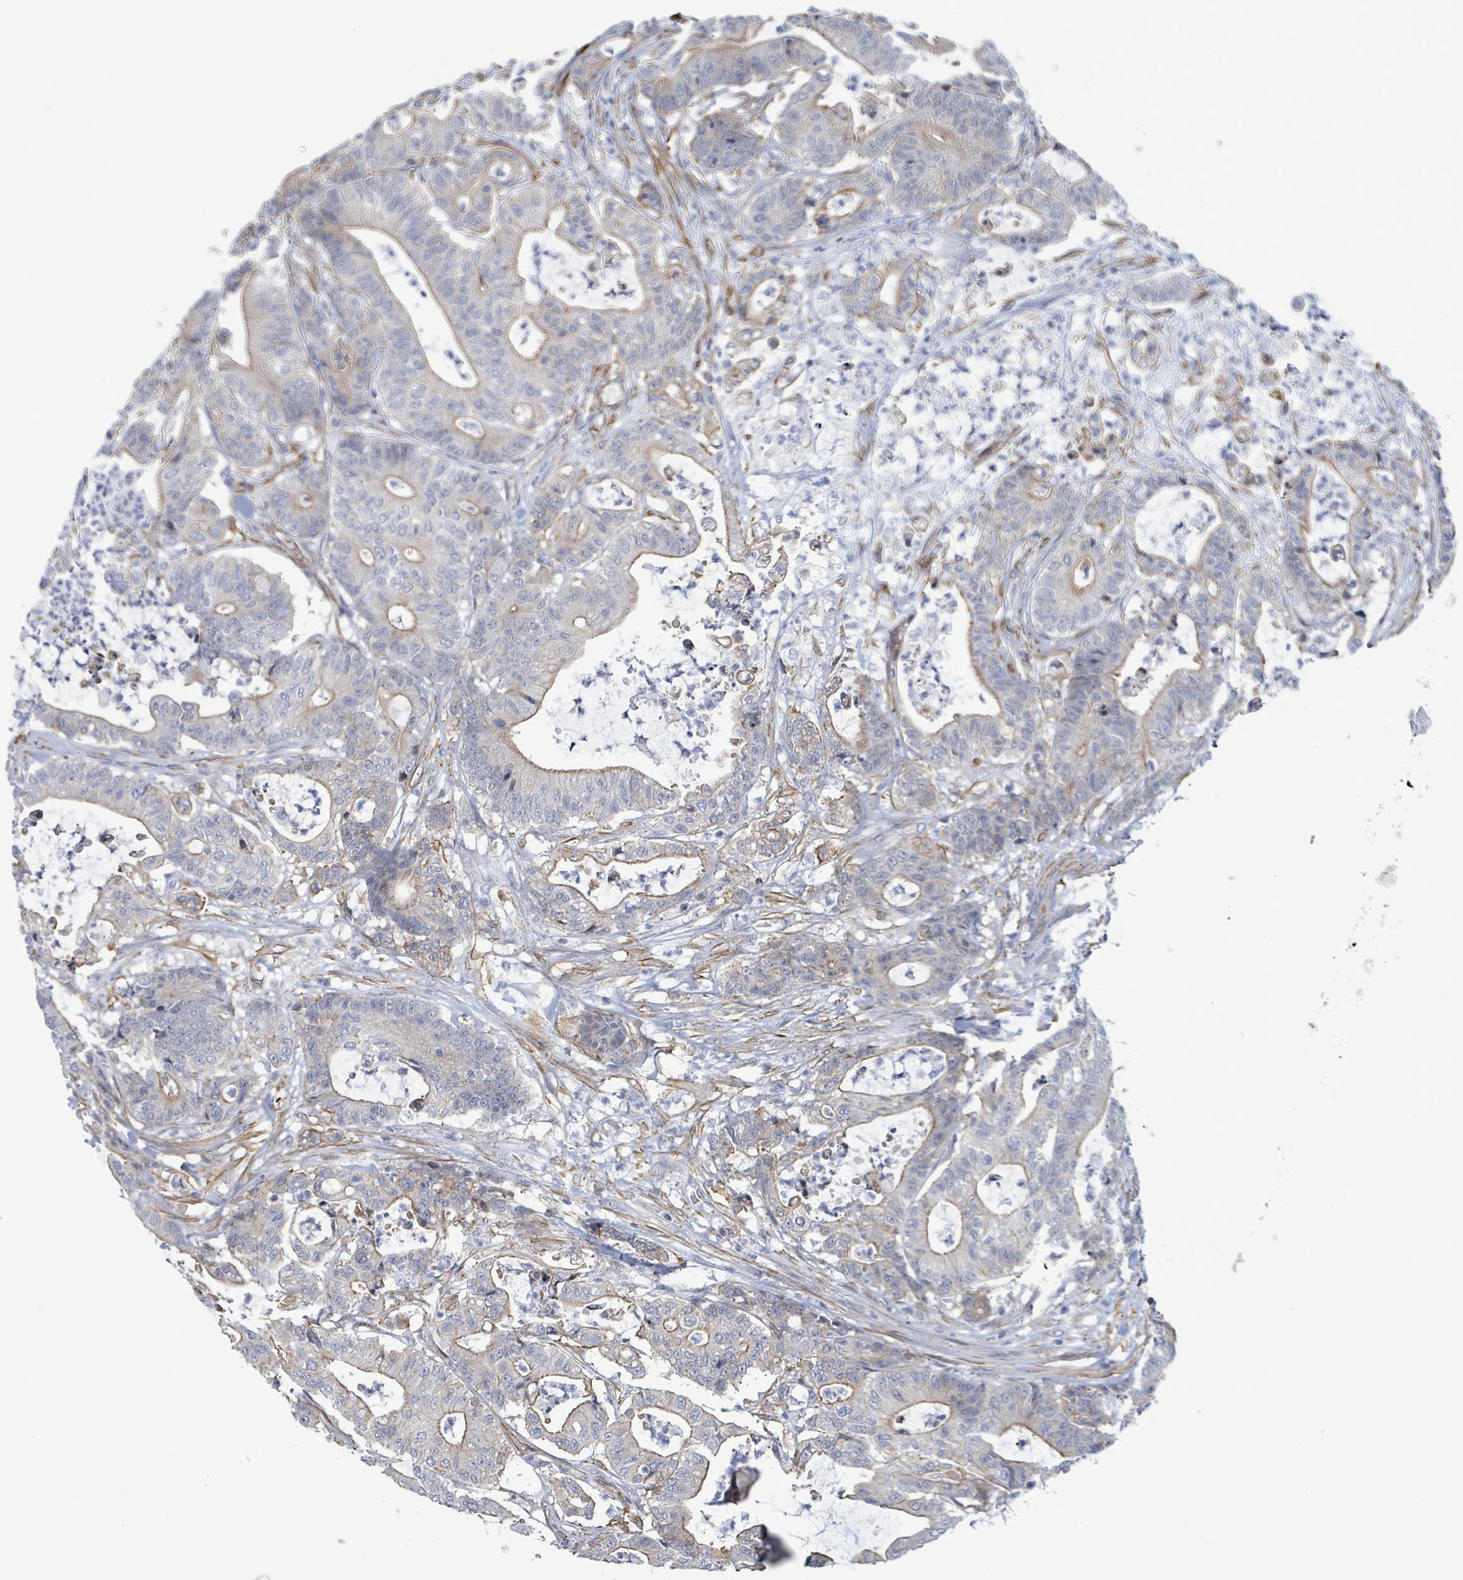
{"staining": {"intensity": "moderate", "quantity": "<25%", "location": "cytoplasmic/membranous"}, "tissue": "colorectal cancer", "cell_type": "Tumor cells", "image_type": "cancer", "snomed": [{"axis": "morphology", "description": "Adenocarcinoma, NOS"}, {"axis": "topography", "description": "Colon"}], "caption": "Immunohistochemical staining of adenocarcinoma (colorectal) displays moderate cytoplasmic/membranous protein positivity in approximately <25% of tumor cells.", "gene": "DMRTC1B", "patient": {"sex": "female", "age": 84}}